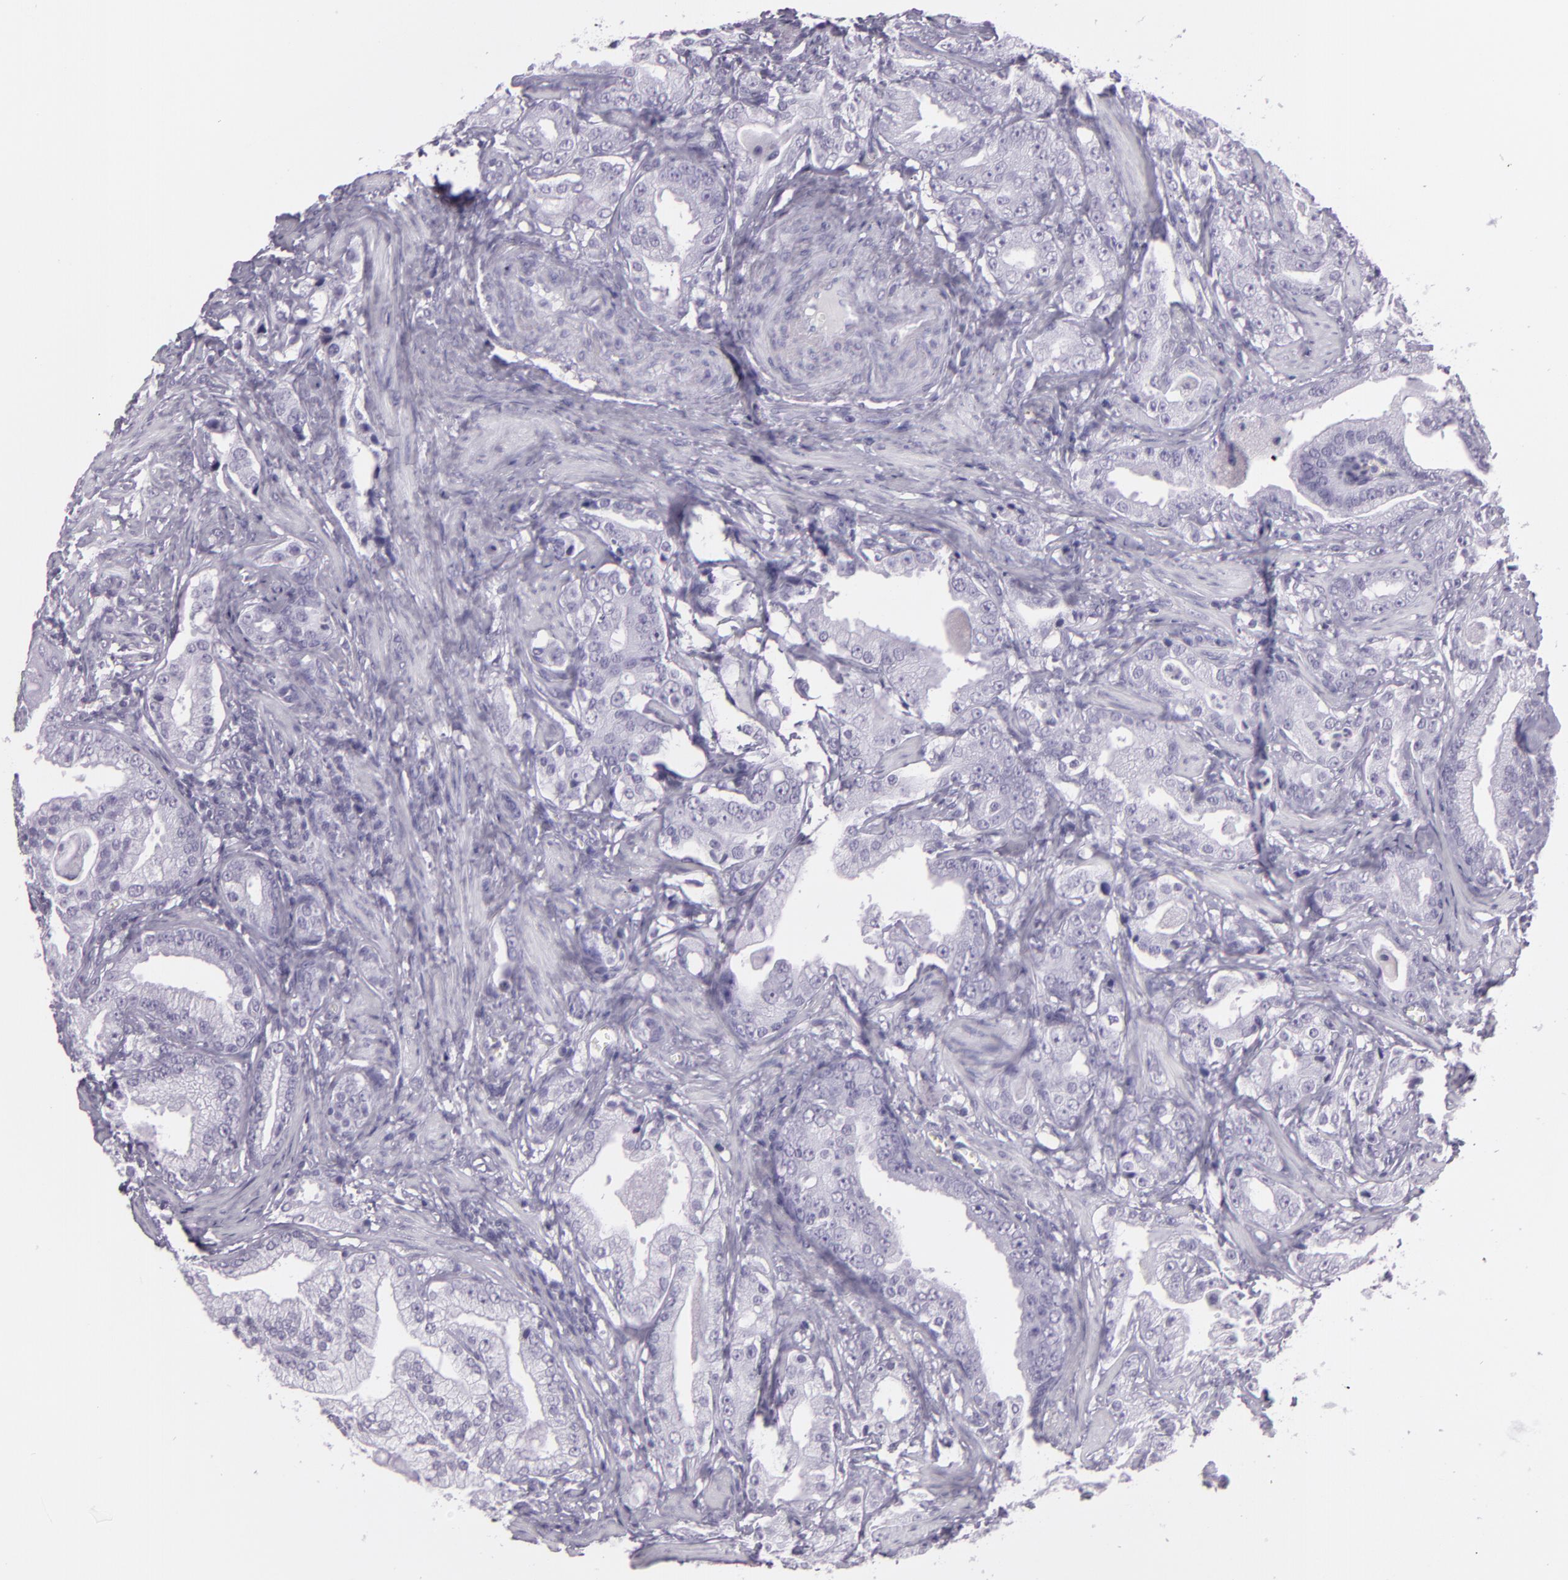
{"staining": {"intensity": "negative", "quantity": "none", "location": "none"}, "tissue": "prostate cancer", "cell_type": "Tumor cells", "image_type": "cancer", "snomed": [{"axis": "morphology", "description": "Adenocarcinoma, Low grade"}, {"axis": "topography", "description": "Prostate"}], "caption": "This is a image of IHC staining of low-grade adenocarcinoma (prostate), which shows no staining in tumor cells.", "gene": "MUC6", "patient": {"sex": "male", "age": 59}}